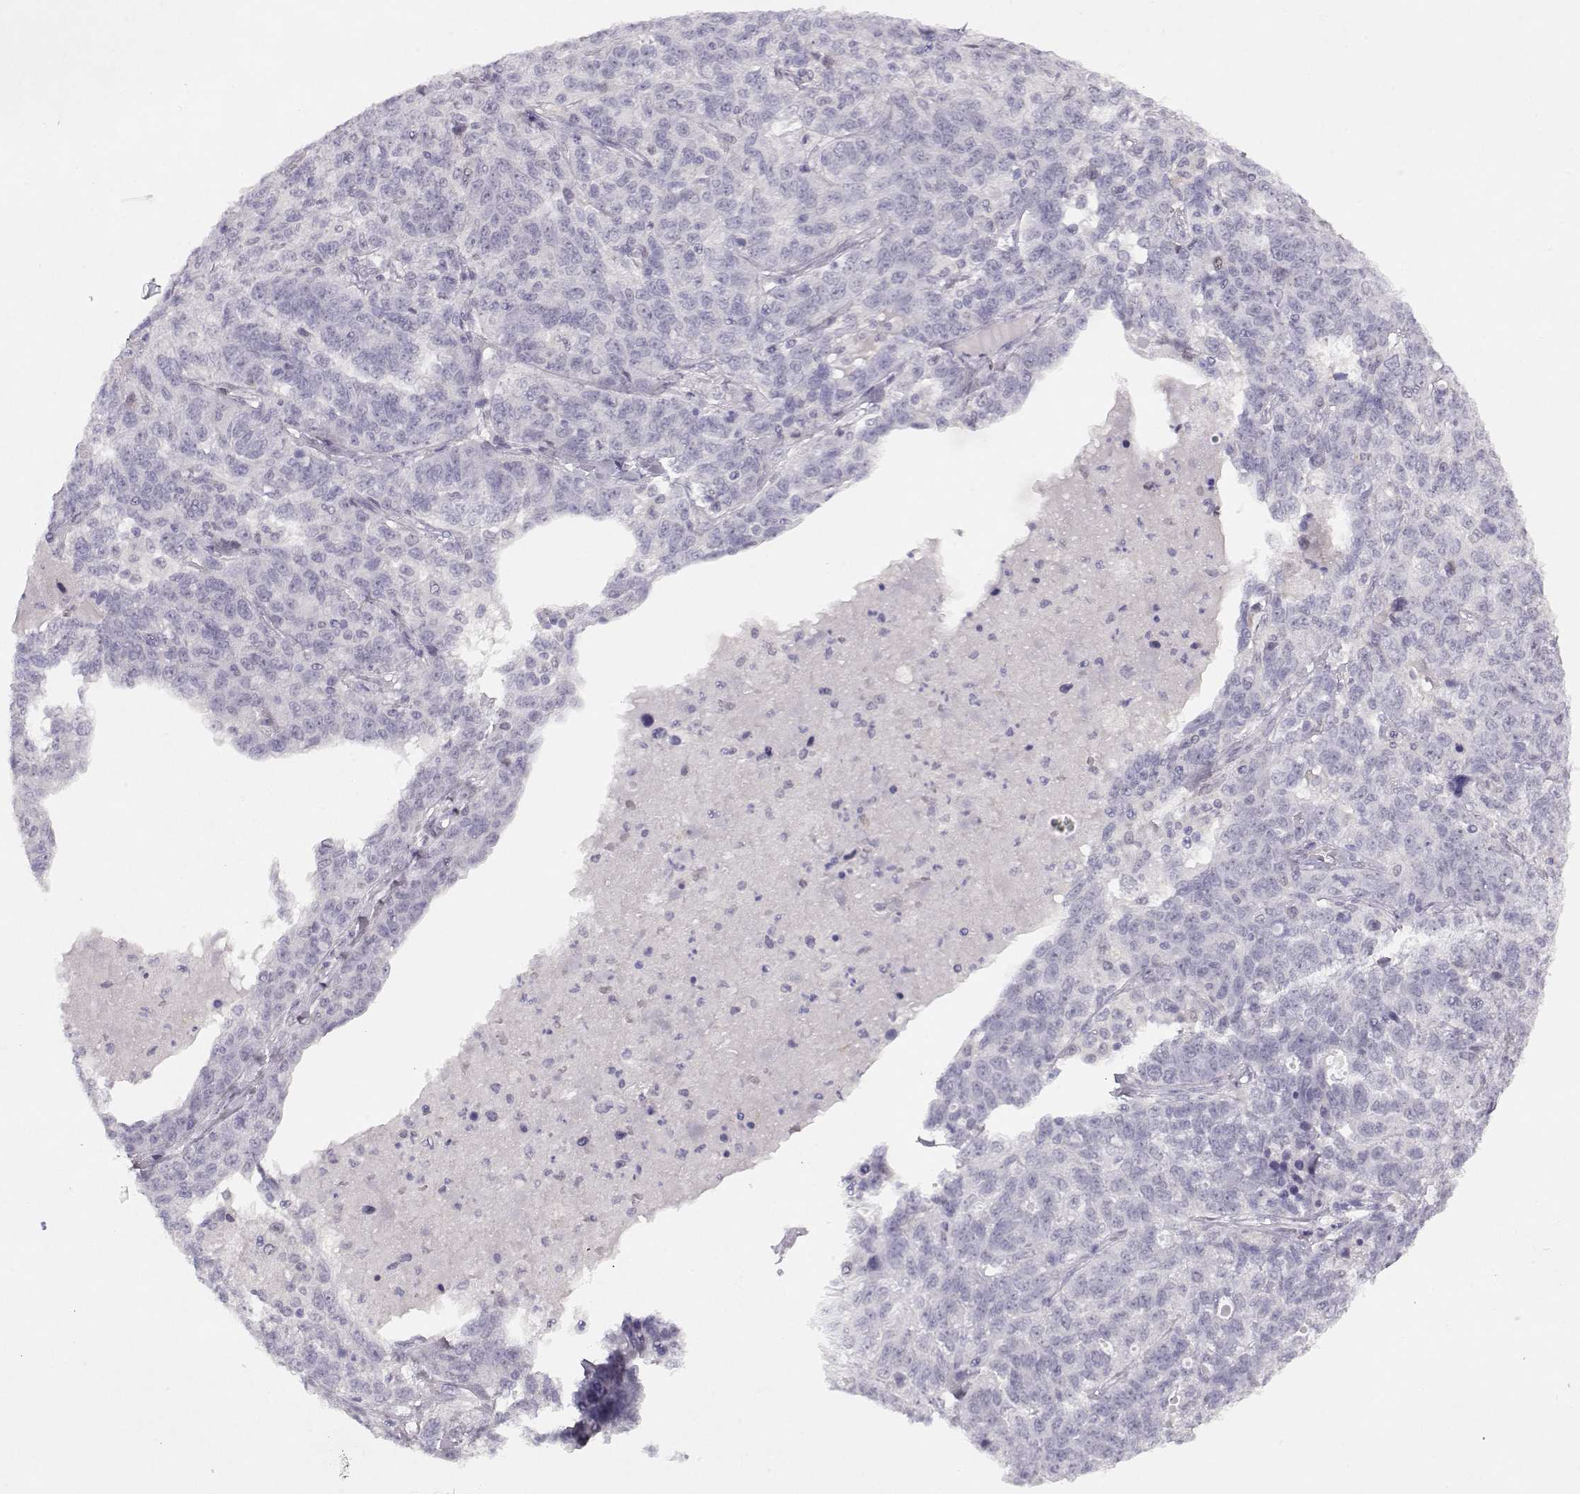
{"staining": {"intensity": "negative", "quantity": "none", "location": "none"}, "tissue": "ovarian cancer", "cell_type": "Tumor cells", "image_type": "cancer", "snomed": [{"axis": "morphology", "description": "Cystadenocarcinoma, serous, NOS"}, {"axis": "topography", "description": "Ovary"}], "caption": "High magnification brightfield microscopy of ovarian cancer stained with DAB (brown) and counterstained with hematoxylin (blue): tumor cells show no significant expression.", "gene": "IMPG1", "patient": {"sex": "female", "age": 71}}